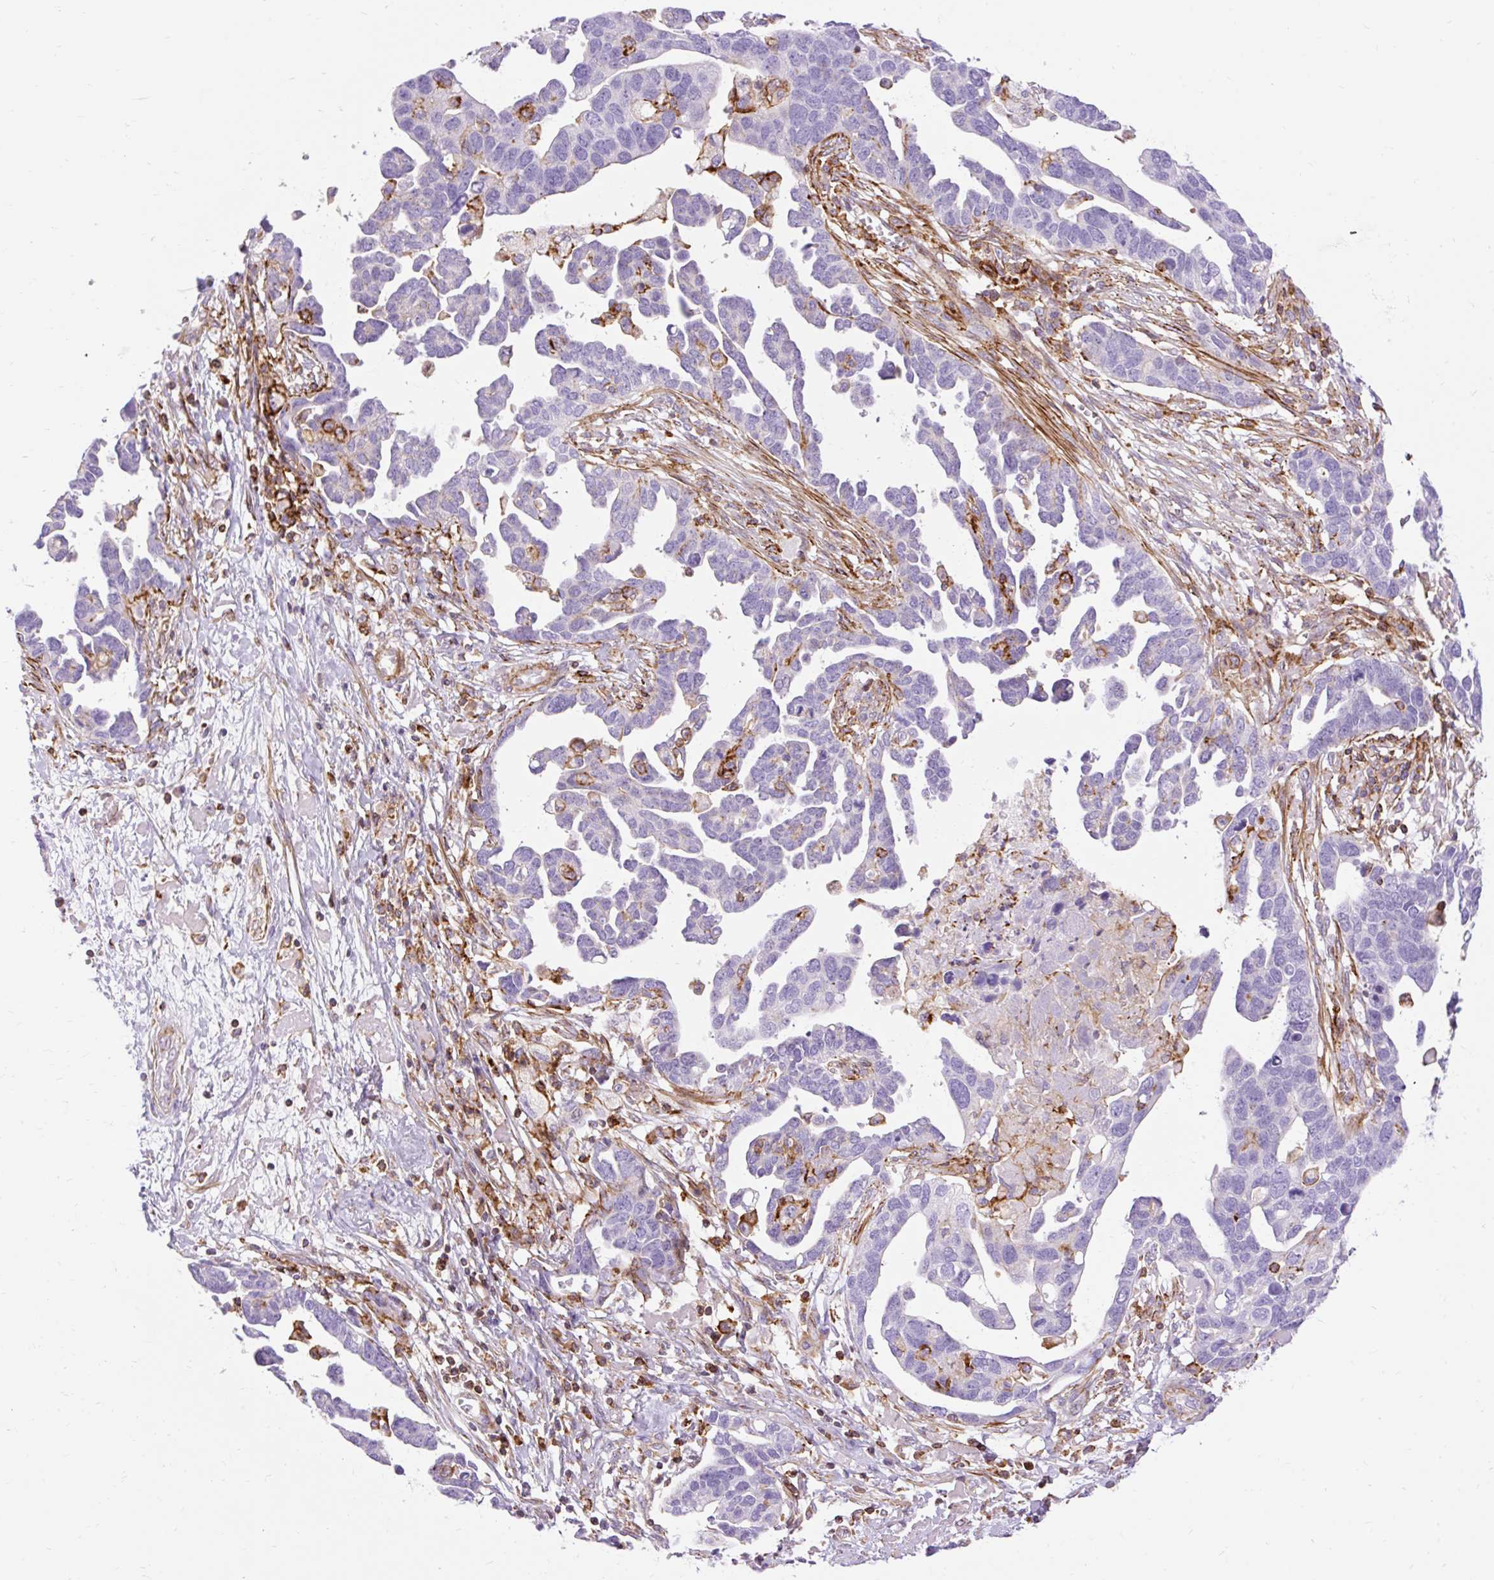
{"staining": {"intensity": "negative", "quantity": "none", "location": "none"}, "tissue": "ovarian cancer", "cell_type": "Tumor cells", "image_type": "cancer", "snomed": [{"axis": "morphology", "description": "Cystadenocarcinoma, serous, NOS"}, {"axis": "topography", "description": "Ovary"}], "caption": "High magnification brightfield microscopy of ovarian cancer stained with DAB (brown) and counterstained with hematoxylin (blue): tumor cells show no significant positivity.", "gene": "CORO7-PAM16", "patient": {"sex": "female", "age": 54}}